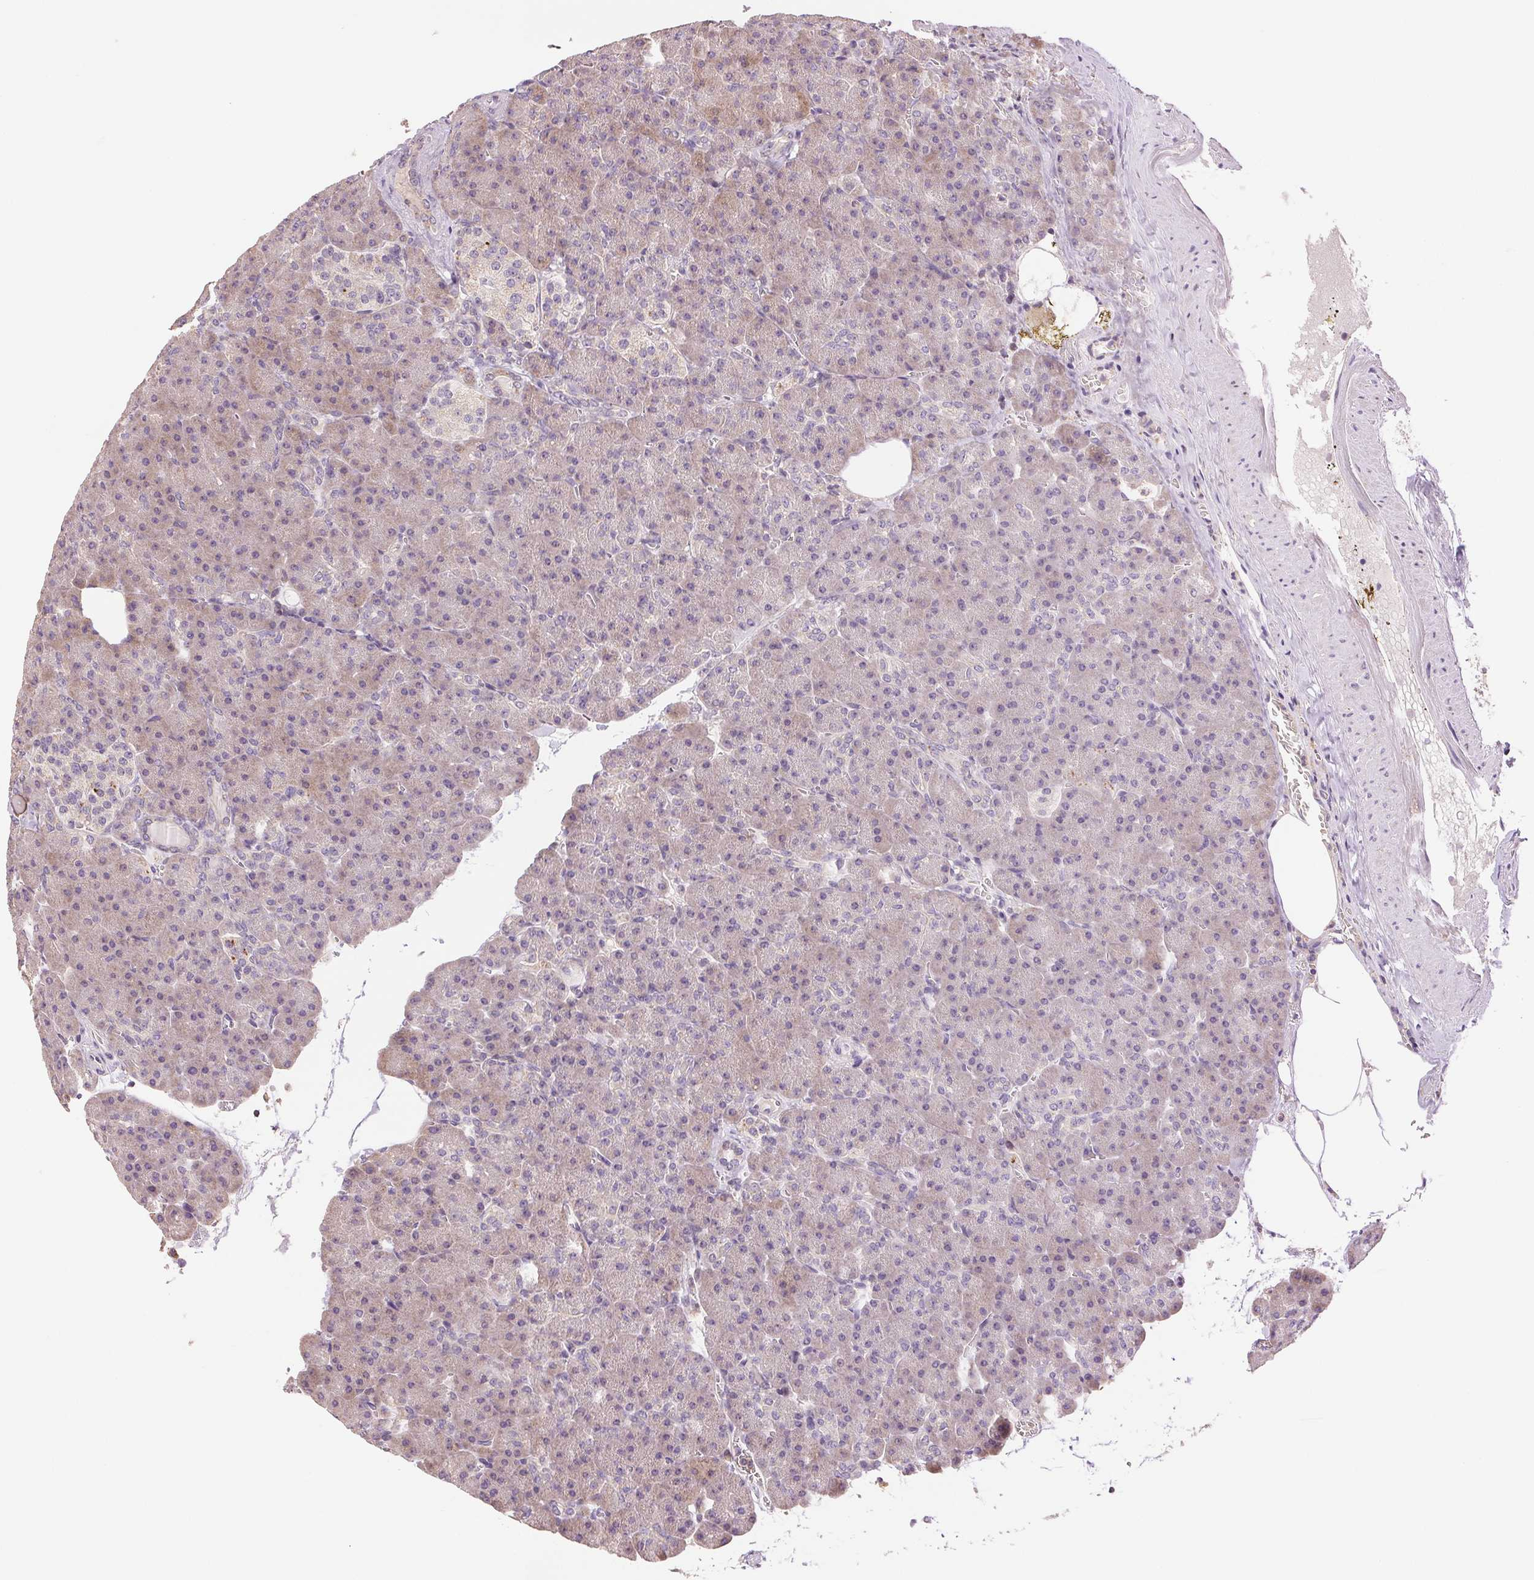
{"staining": {"intensity": "weak", "quantity": "<25%", "location": "cytoplasmic/membranous"}, "tissue": "pancreas", "cell_type": "Exocrine glandular cells", "image_type": "normal", "snomed": [{"axis": "morphology", "description": "Normal tissue, NOS"}, {"axis": "topography", "description": "Pancreas"}], "caption": "The micrograph demonstrates no significant staining in exocrine glandular cells of pancreas. The staining is performed using DAB (3,3'-diaminobenzidine) brown chromogen with nuclei counter-stained in using hematoxylin.", "gene": "TMEM253", "patient": {"sex": "female", "age": 74}}